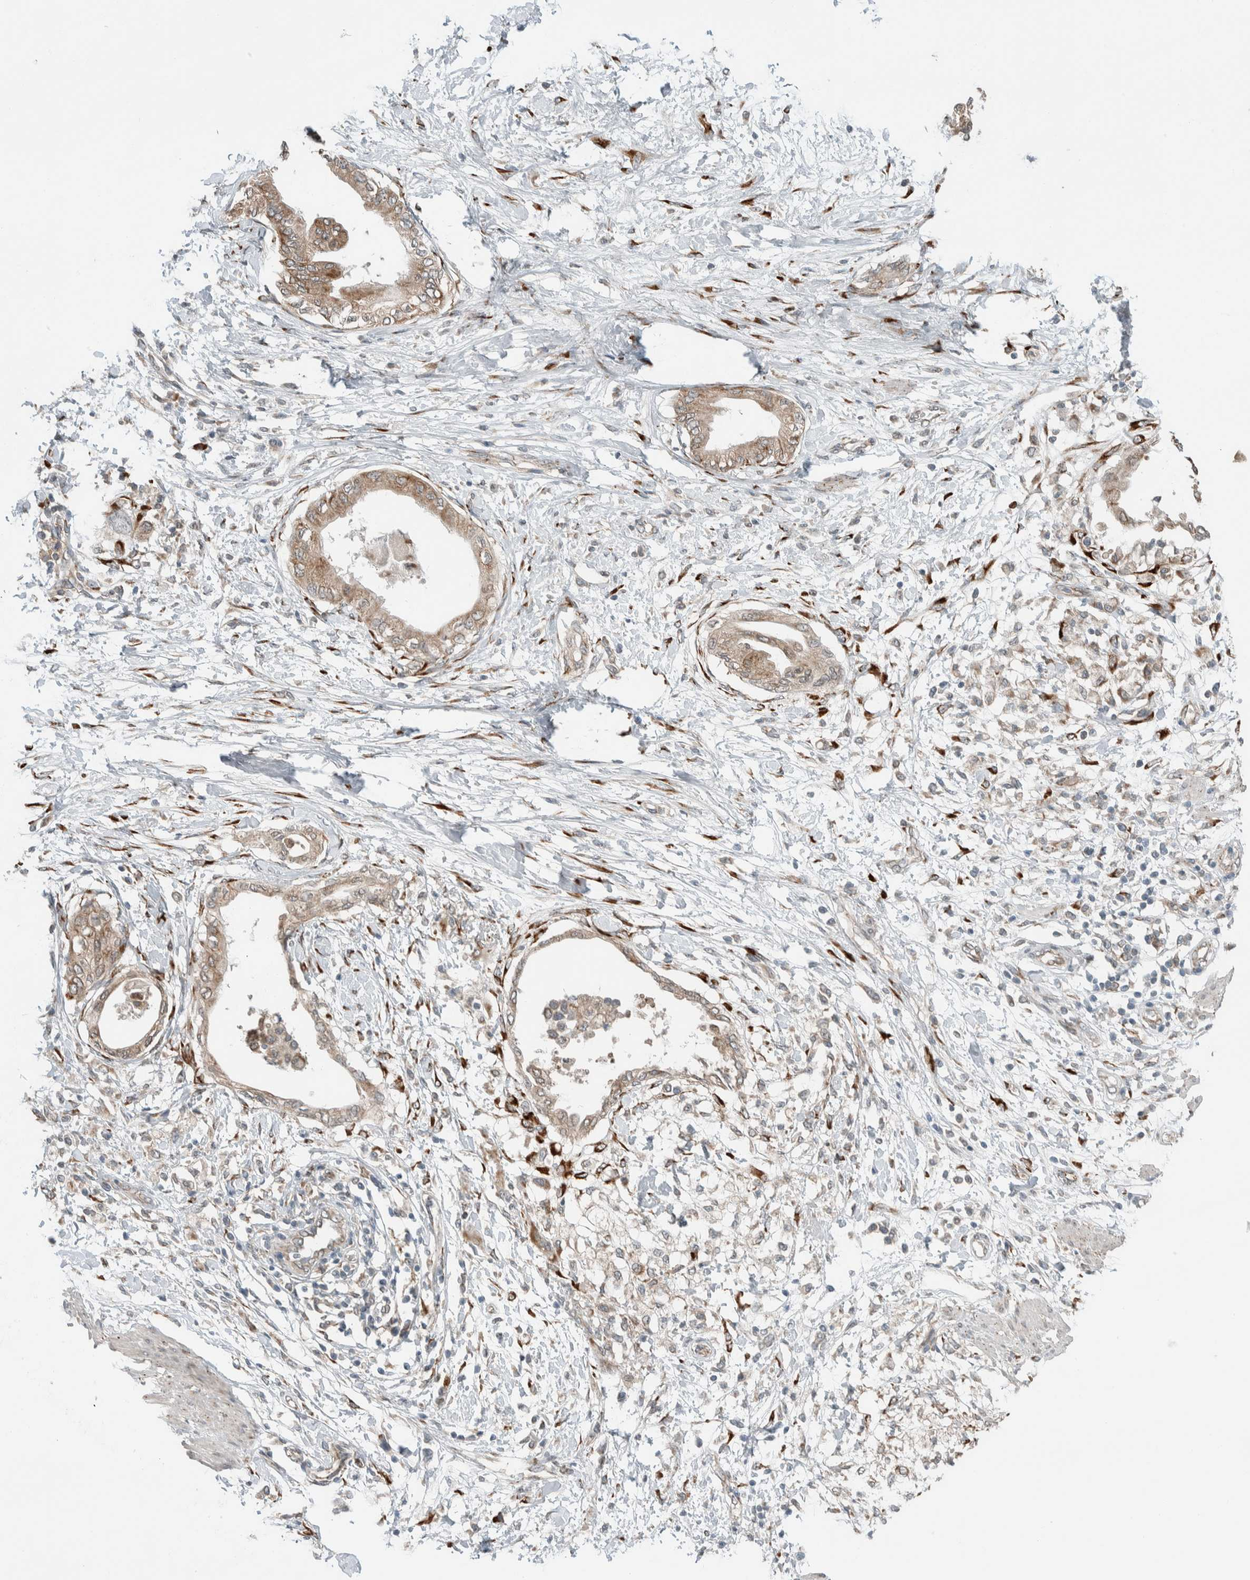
{"staining": {"intensity": "weak", "quantity": ">75%", "location": "cytoplasmic/membranous"}, "tissue": "pancreatic cancer", "cell_type": "Tumor cells", "image_type": "cancer", "snomed": [{"axis": "morphology", "description": "Normal tissue, NOS"}, {"axis": "morphology", "description": "Adenocarcinoma, NOS"}, {"axis": "topography", "description": "Pancreas"}, {"axis": "topography", "description": "Duodenum"}], "caption": "The image shows immunohistochemical staining of pancreatic adenocarcinoma. There is weak cytoplasmic/membranous positivity is identified in about >75% of tumor cells.", "gene": "CTBP2", "patient": {"sex": "female", "age": 60}}